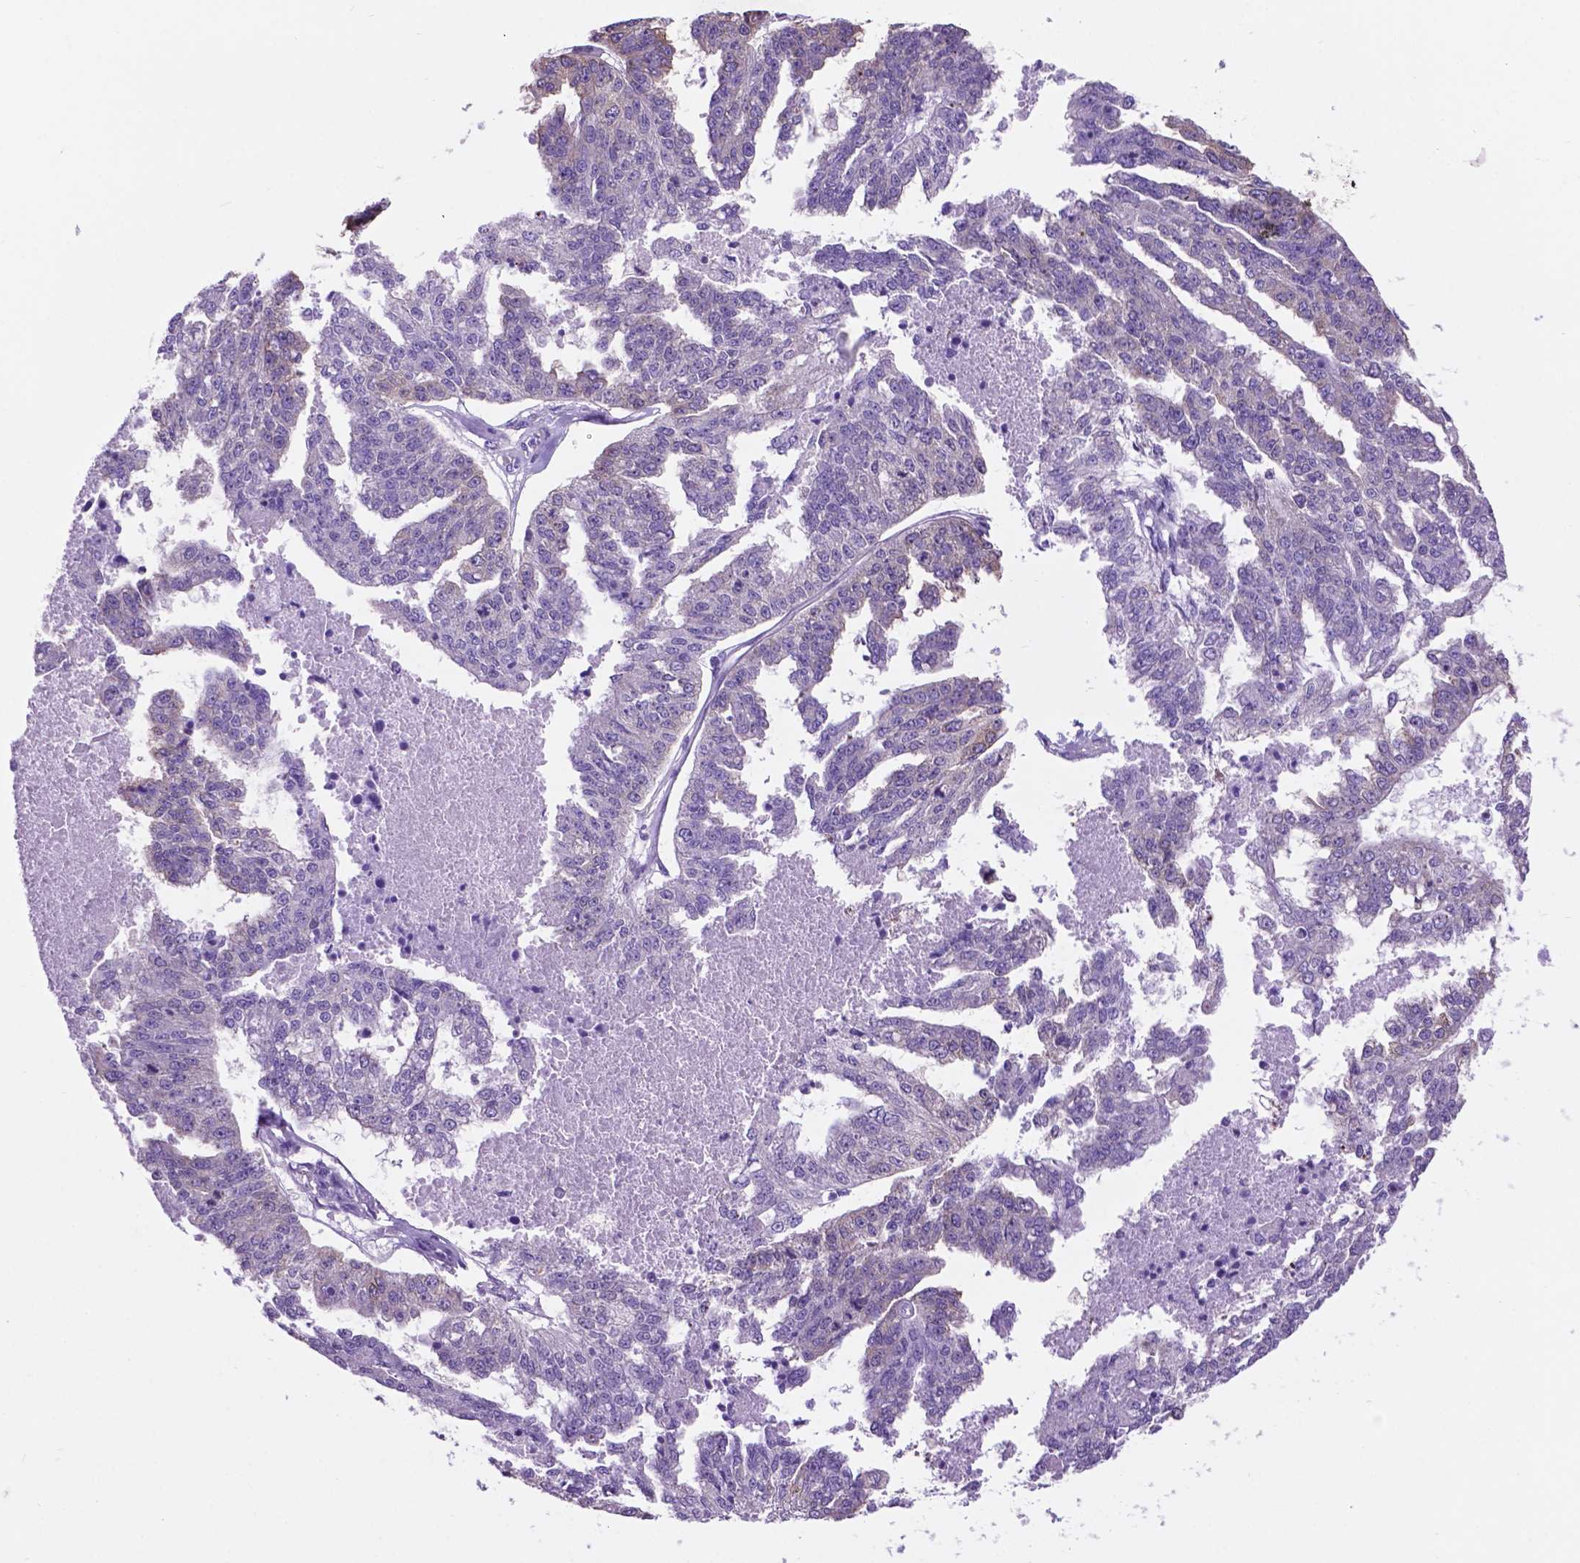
{"staining": {"intensity": "negative", "quantity": "none", "location": "none"}, "tissue": "ovarian cancer", "cell_type": "Tumor cells", "image_type": "cancer", "snomed": [{"axis": "morphology", "description": "Cystadenocarcinoma, serous, NOS"}, {"axis": "topography", "description": "Ovary"}], "caption": "Immunohistochemical staining of human ovarian cancer (serous cystadenocarcinoma) reveals no significant positivity in tumor cells.", "gene": "SPDYA", "patient": {"sex": "female", "age": 58}}